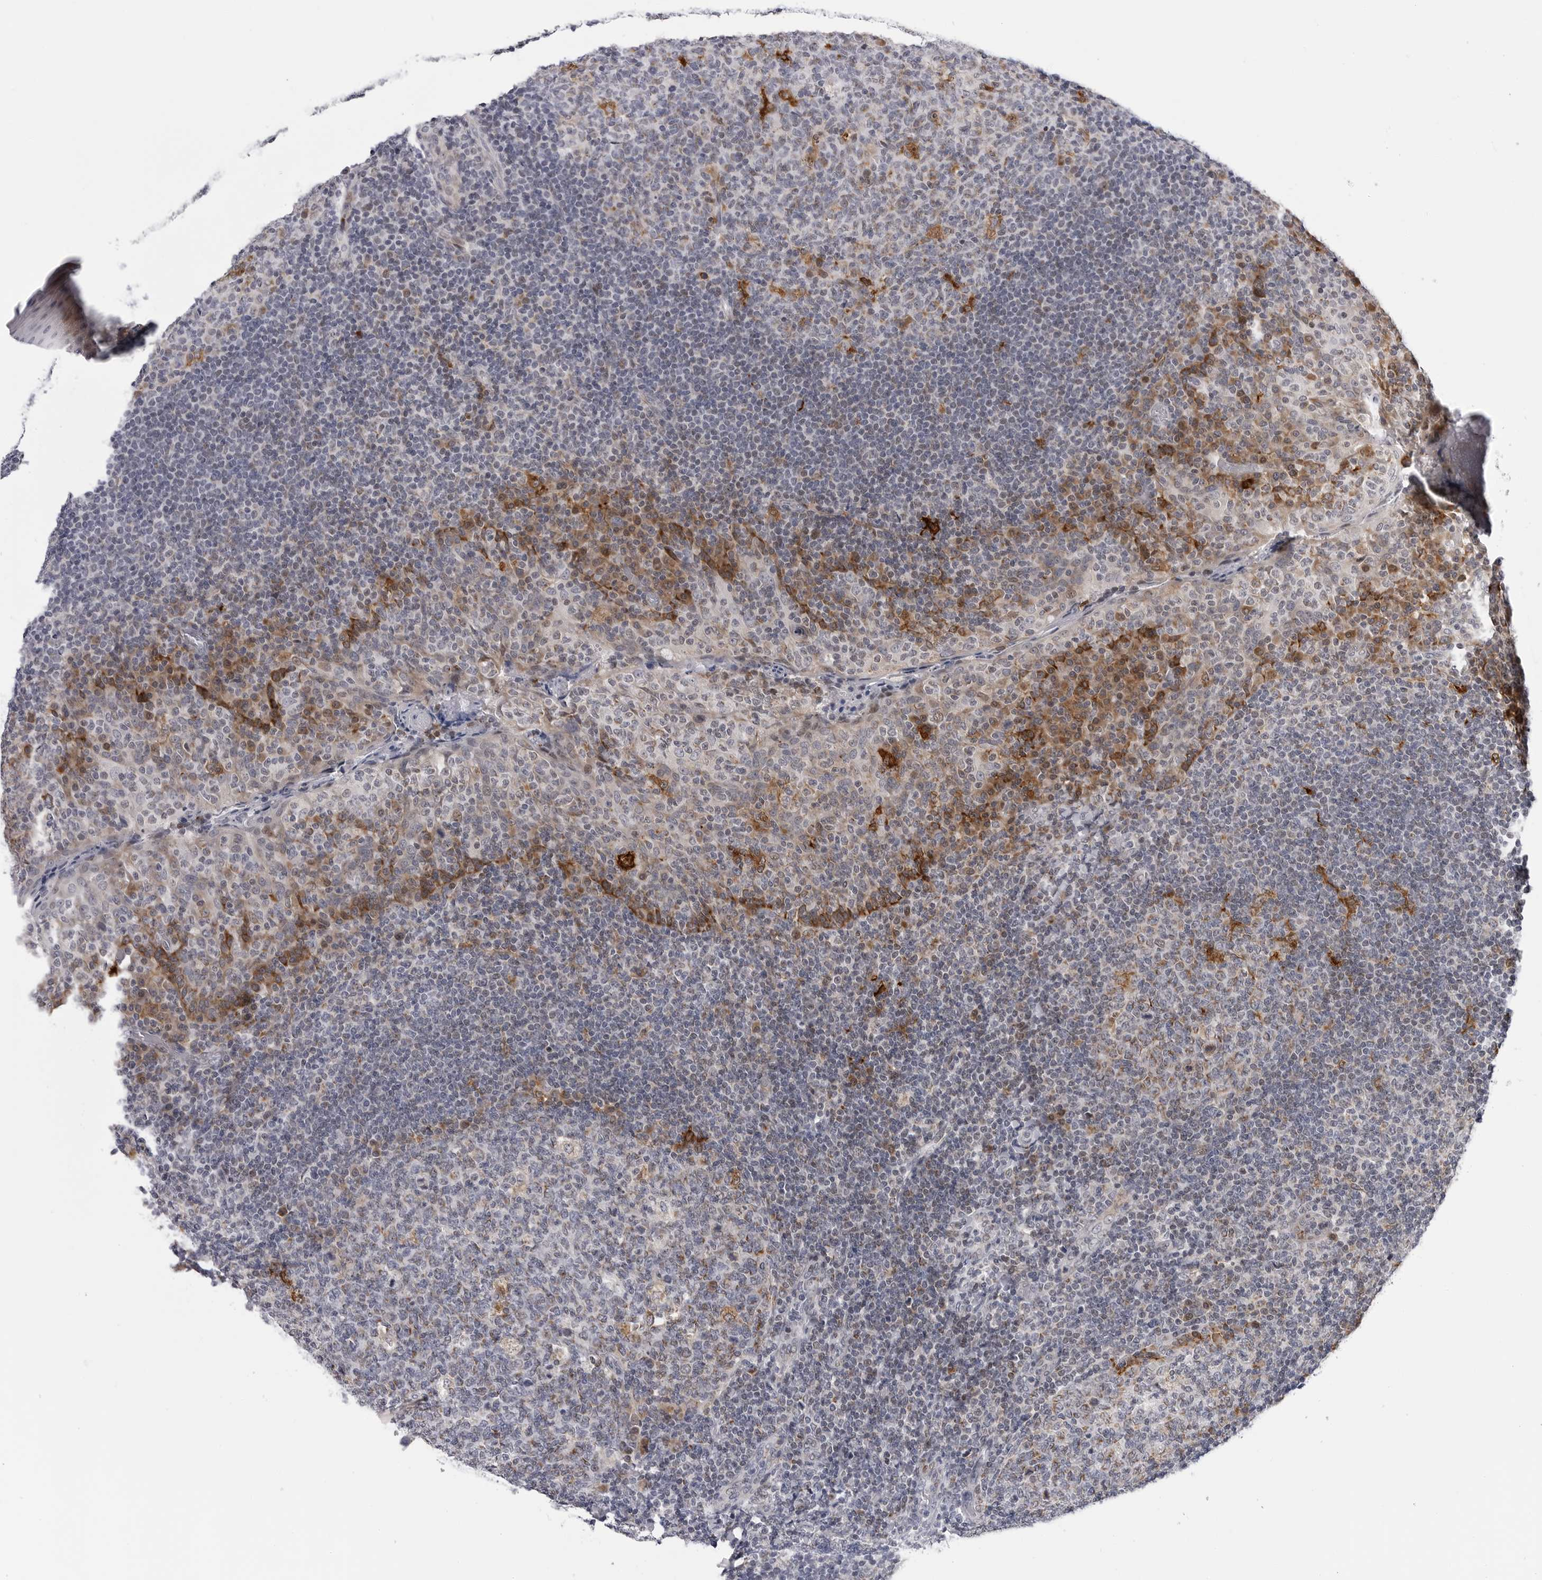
{"staining": {"intensity": "moderate", "quantity": "25%-75%", "location": "cytoplasmic/membranous"}, "tissue": "tonsil", "cell_type": "Germinal center cells", "image_type": "normal", "snomed": [{"axis": "morphology", "description": "Normal tissue, NOS"}, {"axis": "topography", "description": "Tonsil"}], "caption": "The histopathology image shows immunohistochemical staining of benign tonsil. There is moderate cytoplasmic/membranous positivity is appreciated in about 25%-75% of germinal center cells. (DAB IHC with brightfield microscopy, high magnification).", "gene": "CDK20", "patient": {"sex": "female", "age": 19}}